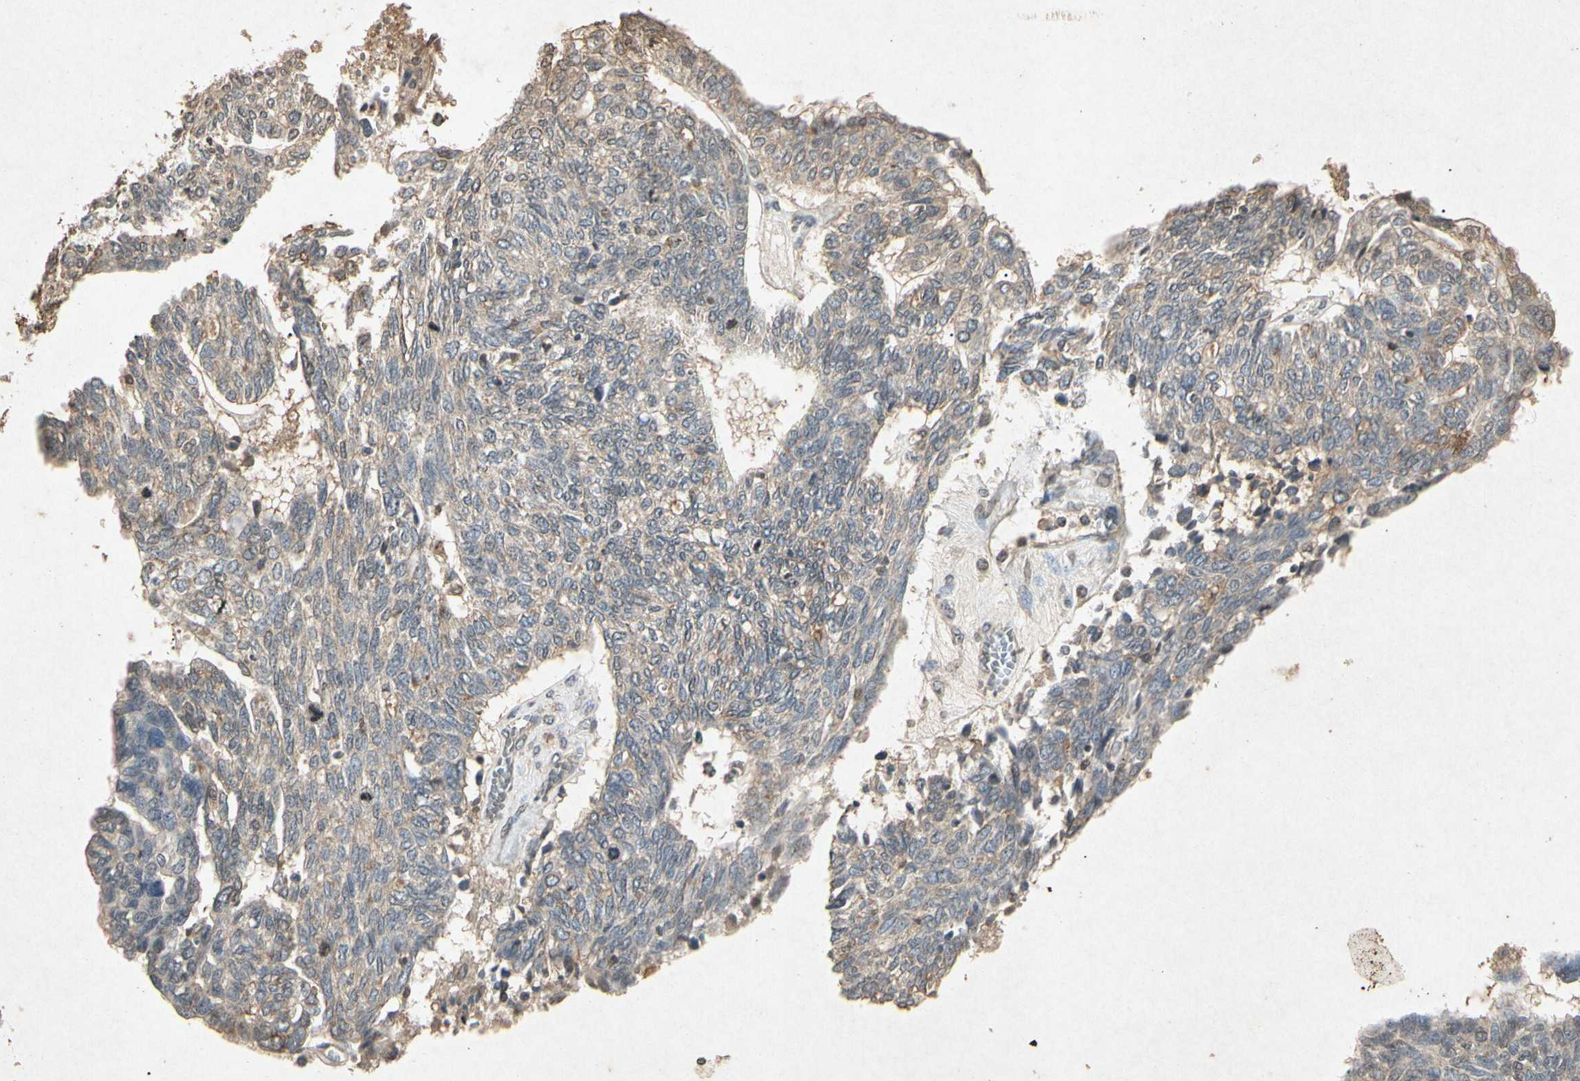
{"staining": {"intensity": "weak", "quantity": ">75%", "location": "cytoplasmic/membranous"}, "tissue": "ovarian cancer", "cell_type": "Tumor cells", "image_type": "cancer", "snomed": [{"axis": "morphology", "description": "Cystadenocarcinoma, serous, NOS"}, {"axis": "topography", "description": "Ovary"}], "caption": "About >75% of tumor cells in ovarian cancer demonstrate weak cytoplasmic/membranous protein staining as visualized by brown immunohistochemical staining.", "gene": "MSRB1", "patient": {"sex": "female", "age": 79}}